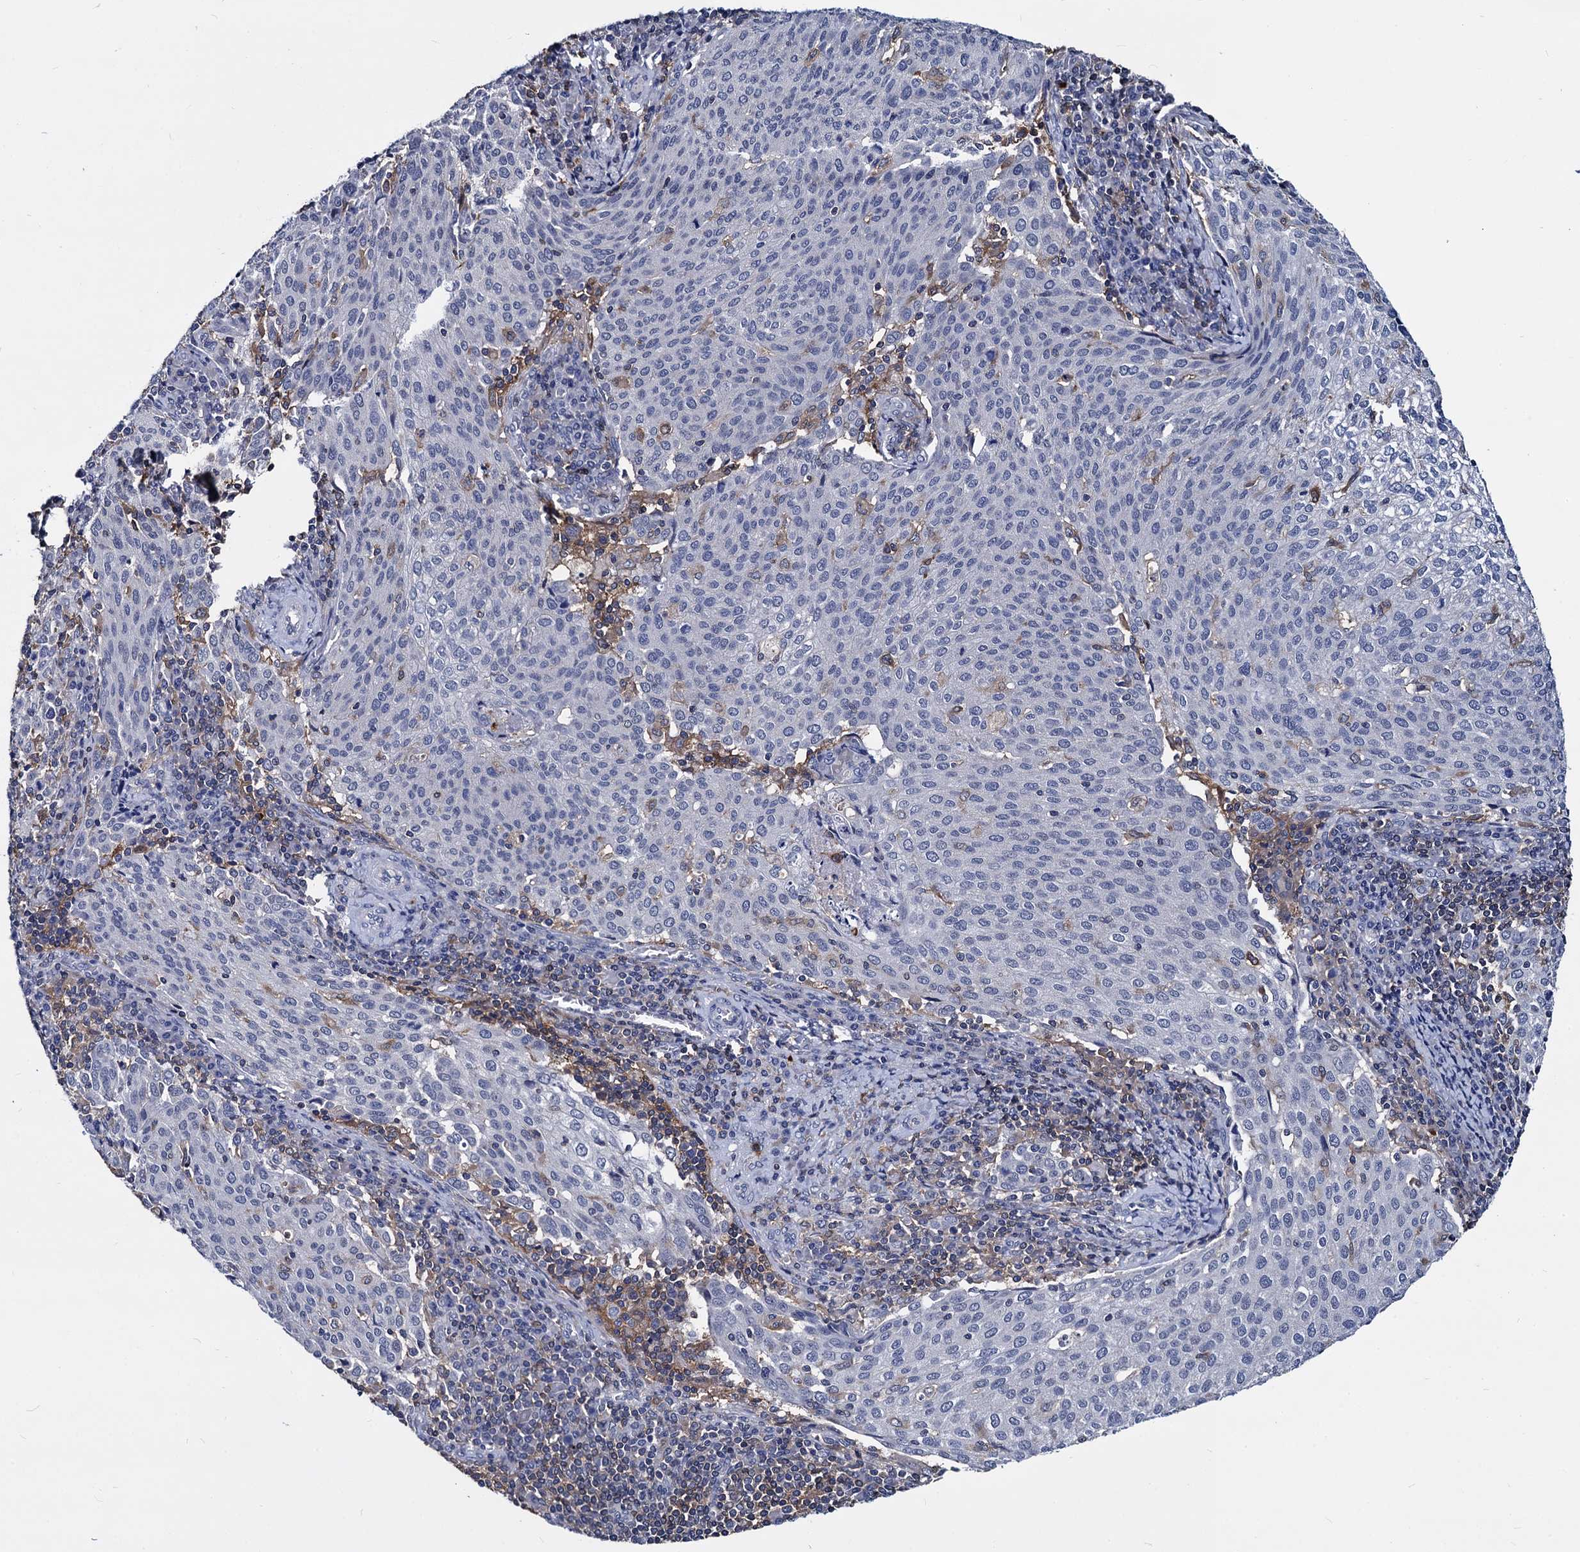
{"staining": {"intensity": "negative", "quantity": "none", "location": "none"}, "tissue": "cervical cancer", "cell_type": "Tumor cells", "image_type": "cancer", "snomed": [{"axis": "morphology", "description": "Squamous cell carcinoma, NOS"}, {"axis": "topography", "description": "Cervix"}], "caption": "This is an immunohistochemistry micrograph of cervical cancer (squamous cell carcinoma). There is no expression in tumor cells.", "gene": "RHOG", "patient": {"sex": "female", "age": 46}}